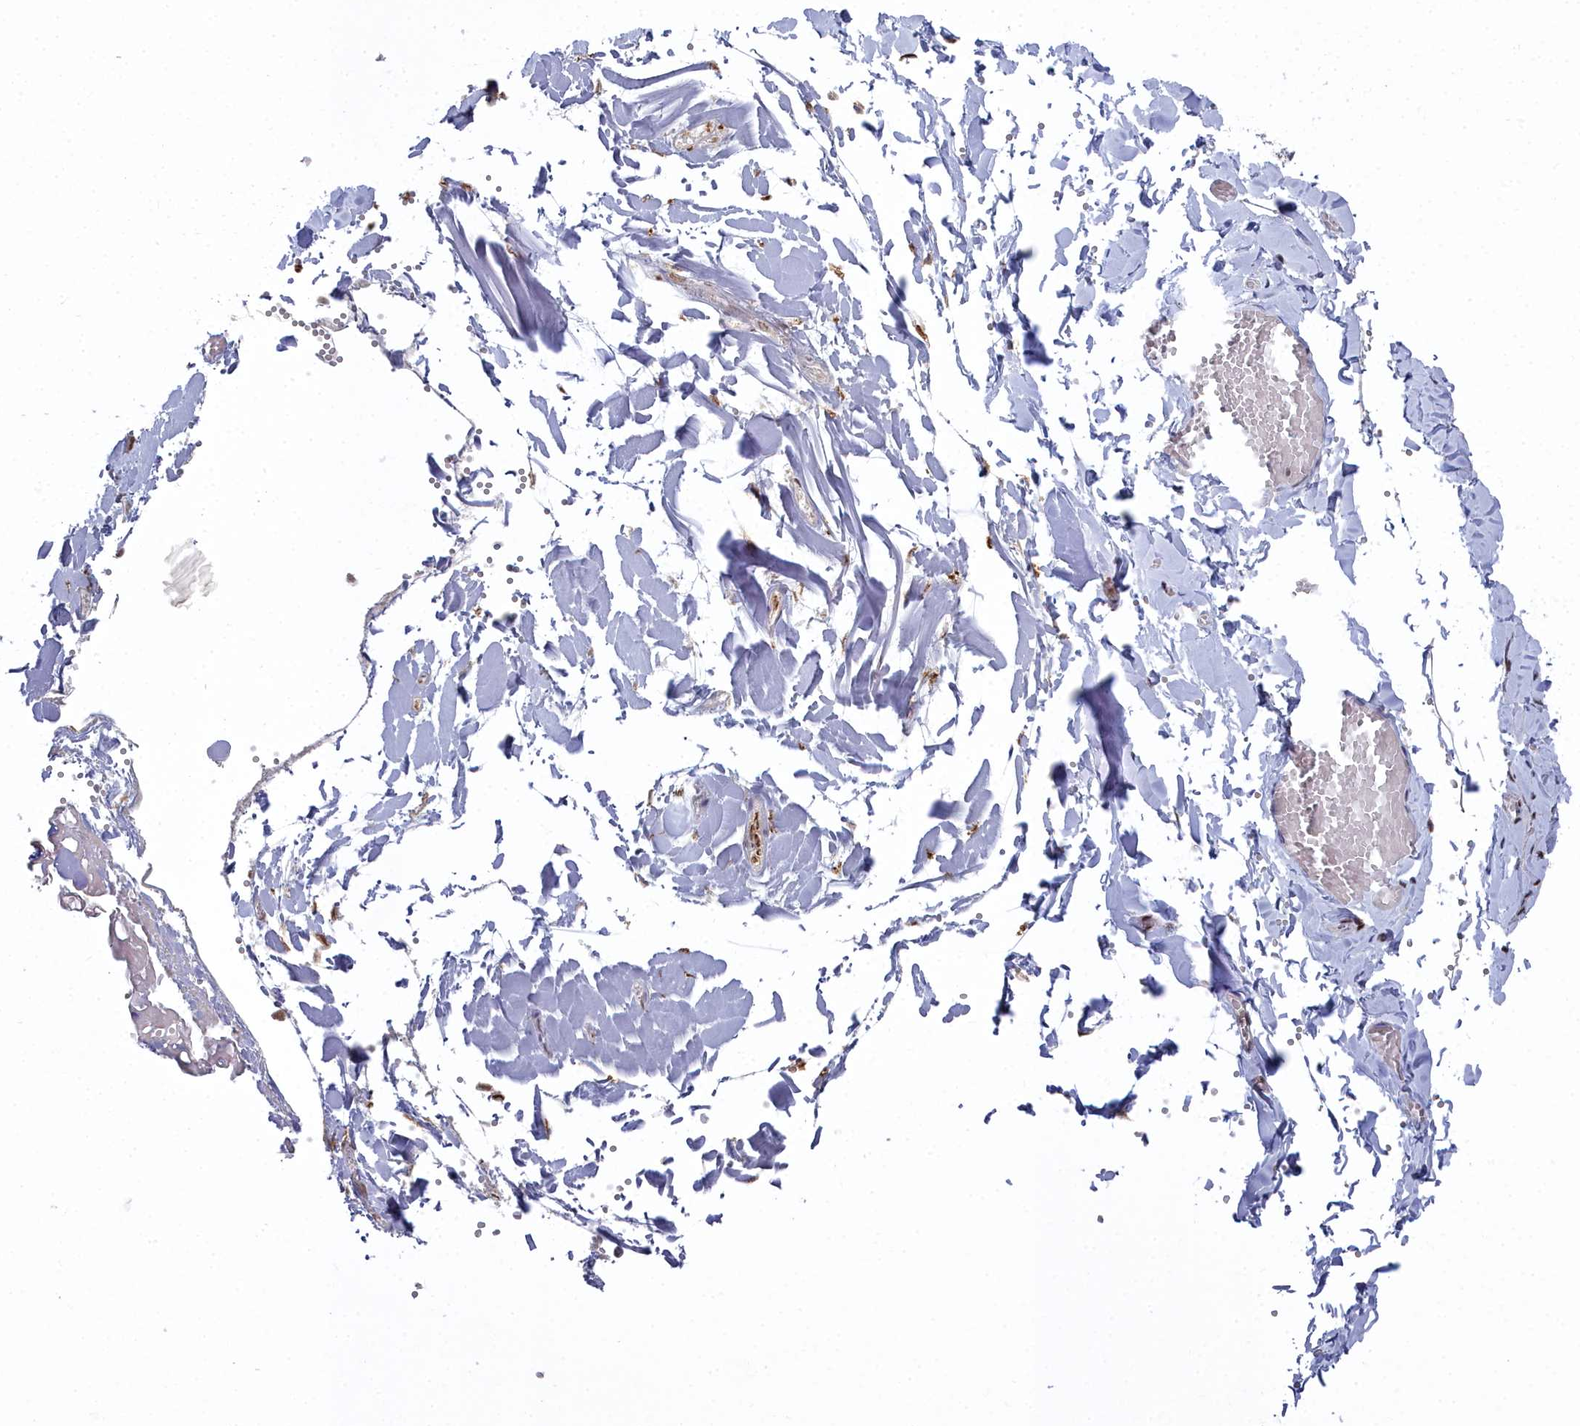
{"staining": {"intensity": "strong", "quantity": ">75%", "location": "nuclear"}, "tissue": "adipose tissue", "cell_type": "Adipocytes", "image_type": "normal", "snomed": [{"axis": "morphology", "description": "Normal tissue, NOS"}, {"axis": "topography", "description": "Gallbladder"}, {"axis": "topography", "description": "Peripheral nerve tissue"}], "caption": "This image shows benign adipose tissue stained with immunohistochemistry (IHC) to label a protein in brown. The nuclear of adipocytes show strong positivity for the protein. Nuclei are counter-stained blue.", "gene": "SF3B3", "patient": {"sex": "male", "age": 38}}